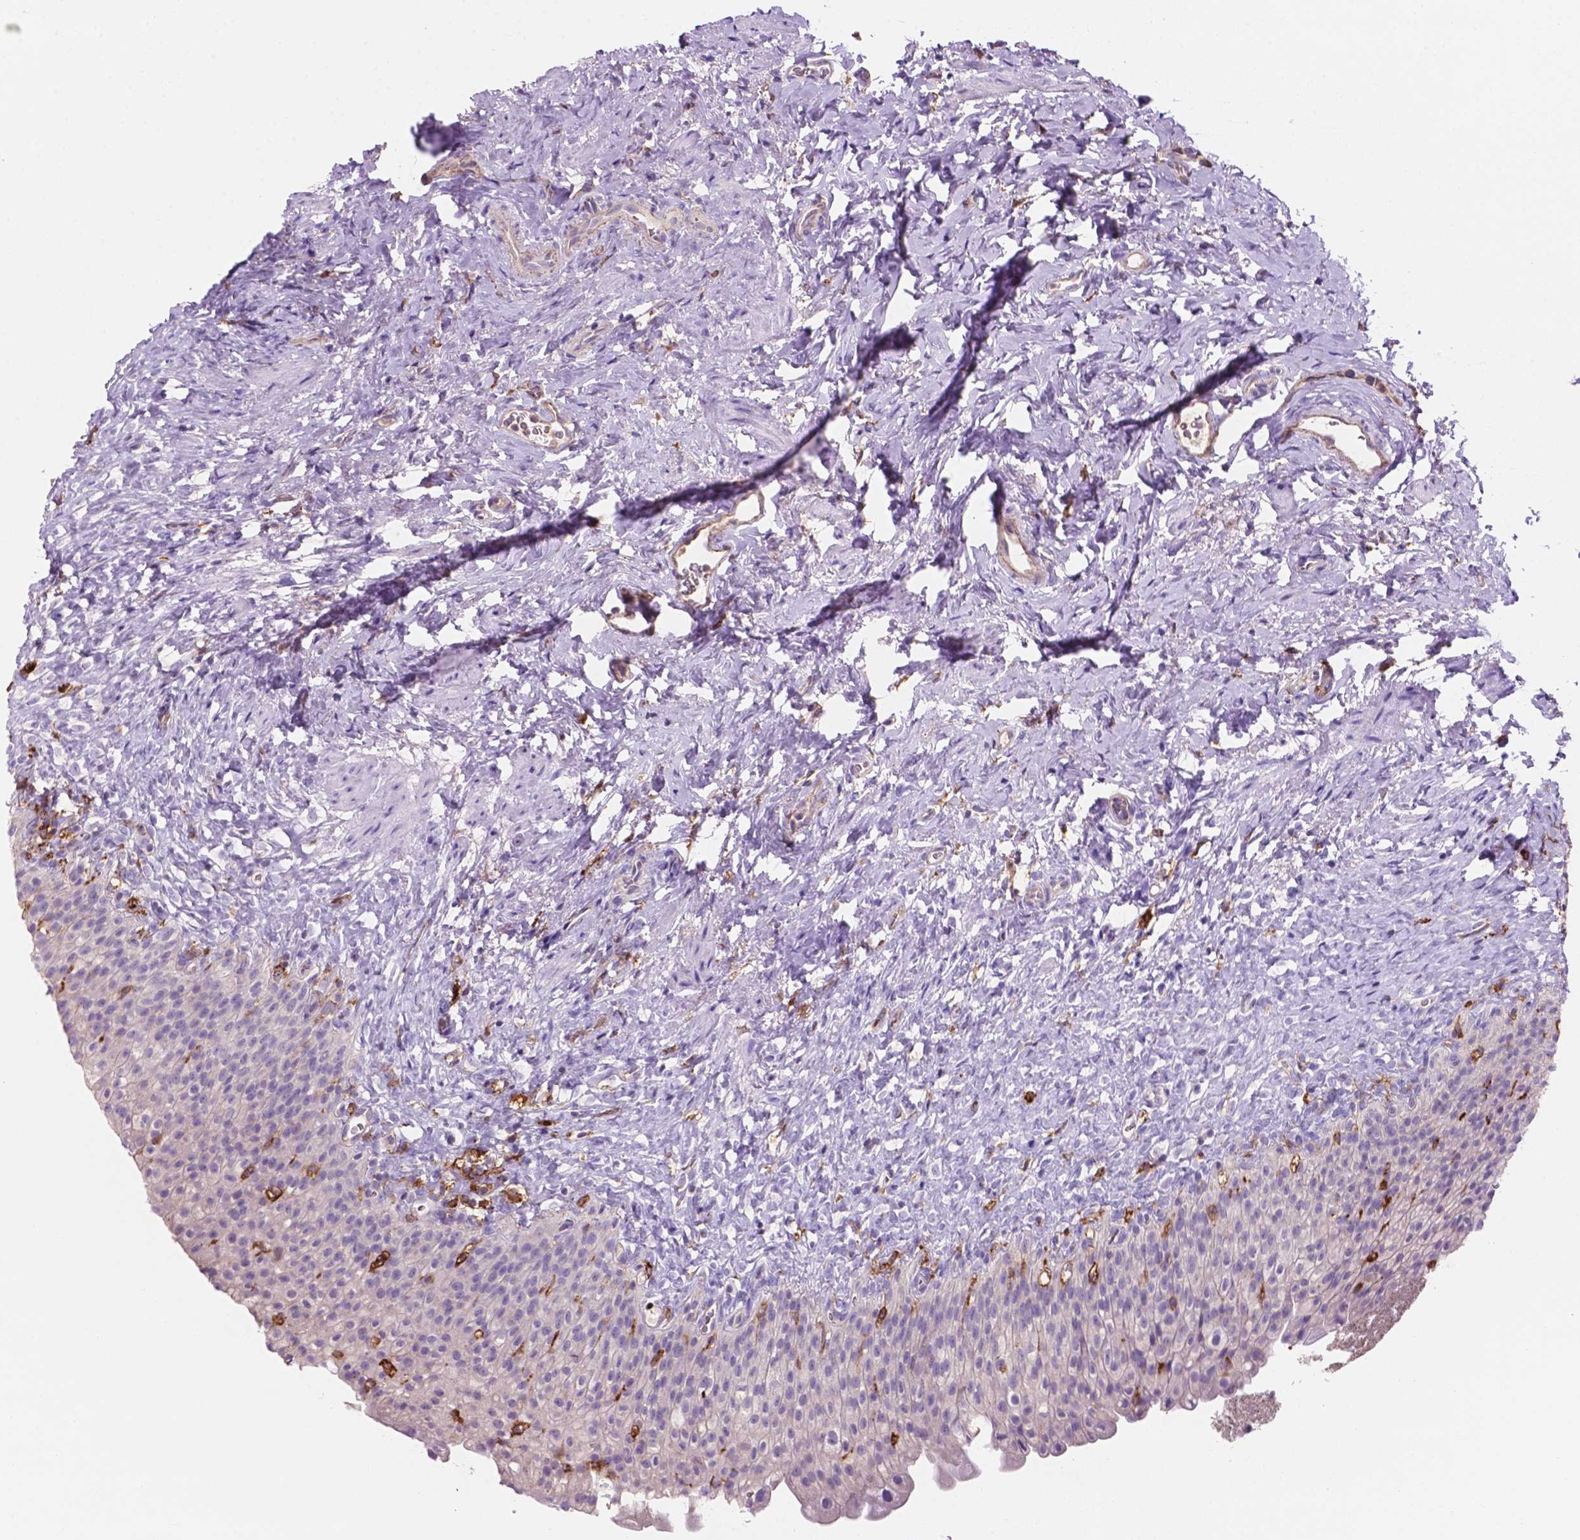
{"staining": {"intensity": "negative", "quantity": "none", "location": "none"}, "tissue": "urinary bladder", "cell_type": "Urothelial cells", "image_type": "normal", "snomed": [{"axis": "morphology", "description": "Normal tissue, NOS"}, {"axis": "topography", "description": "Urinary bladder"}, {"axis": "topography", "description": "Prostate"}], "caption": "IHC of benign human urinary bladder displays no staining in urothelial cells.", "gene": "MKRN2OS", "patient": {"sex": "male", "age": 76}}